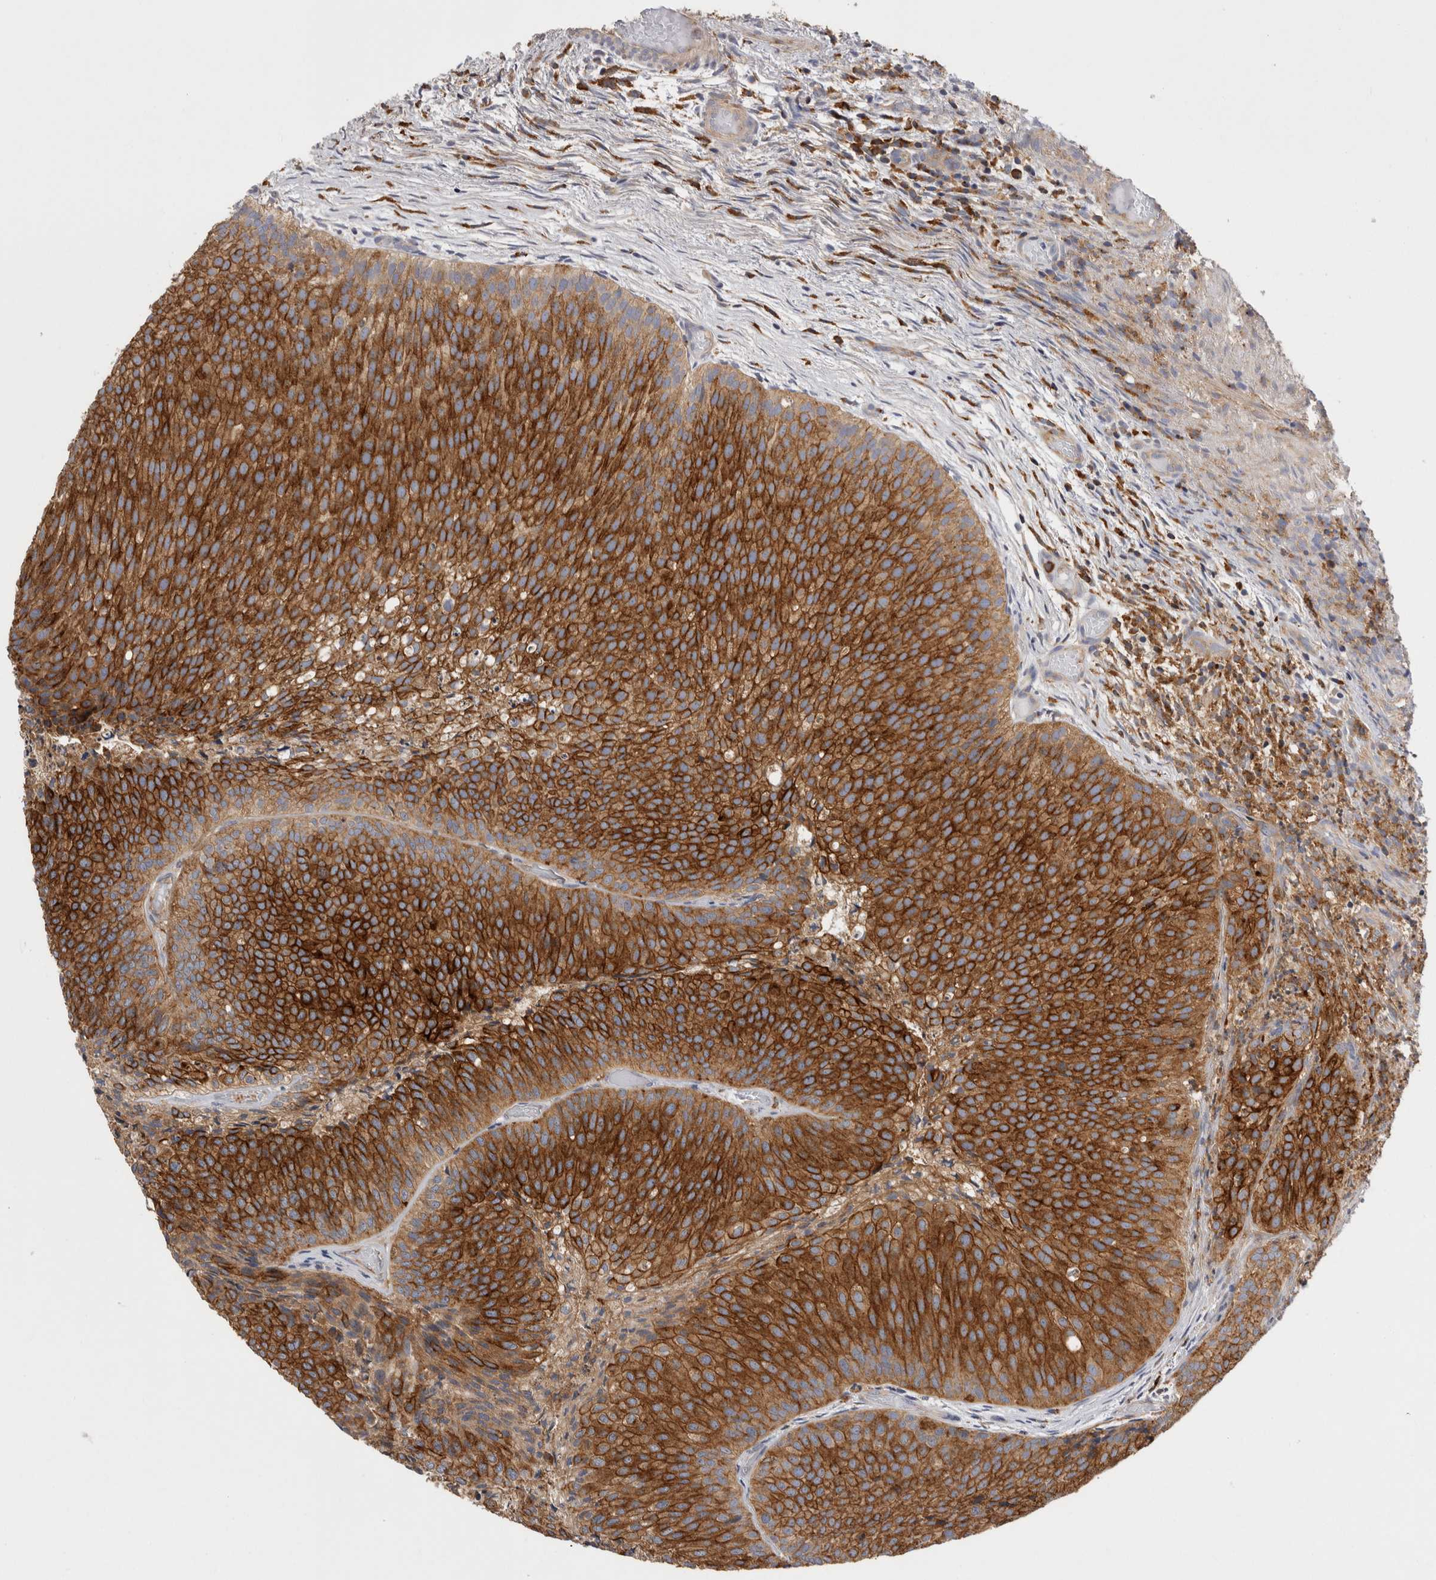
{"staining": {"intensity": "strong", "quantity": ">75%", "location": "cytoplasmic/membranous"}, "tissue": "urothelial cancer", "cell_type": "Tumor cells", "image_type": "cancer", "snomed": [{"axis": "morphology", "description": "Urothelial carcinoma, Low grade"}, {"axis": "topography", "description": "Urinary bladder"}], "caption": "Tumor cells demonstrate high levels of strong cytoplasmic/membranous expression in about >75% of cells in human urothelial cancer.", "gene": "RAB11FIP1", "patient": {"sex": "male", "age": 86}}